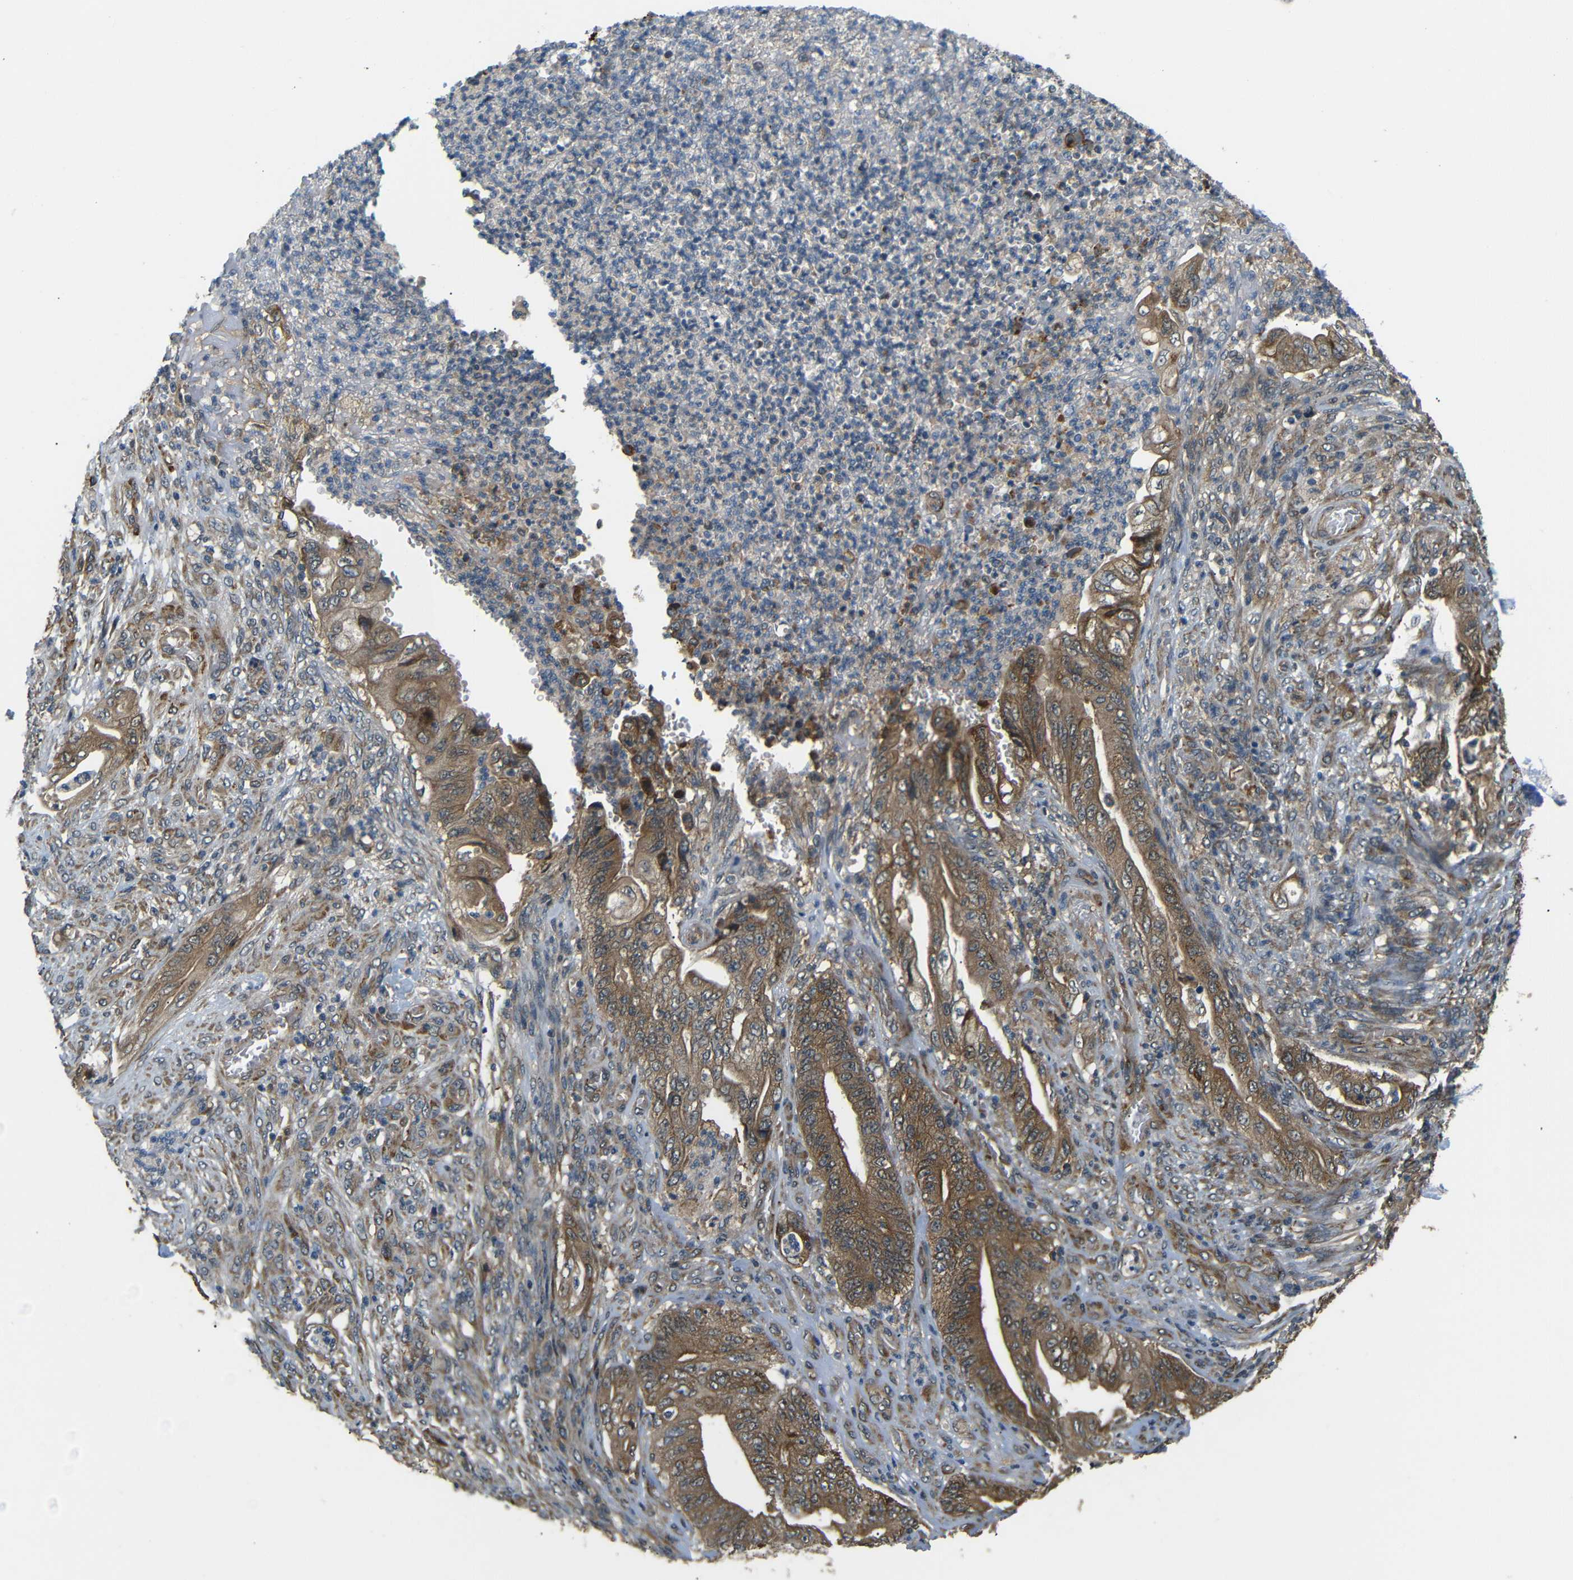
{"staining": {"intensity": "moderate", "quantity": ">75%", "location": "cytoplasmic/membranous"}, "tissue": "stomach cancer", "cell_type": "Tumor cells", "image_type": "cancer", "snomed": [{"axis": "morphology", "description": "Adenocarcinoma, NOS"}, {"axis": "topography", "description": "Stomach"}], "caption": "Stomach cancer (adenocarcinoma) stained for a protein displays moderate cytoplasmic/membranous positivity in tumor cells. (brown staining indicates protein expression, while blue staining denotes nuclei).", "gene": "EPHB2", "patient": {"sex": "female", "age": 73}}